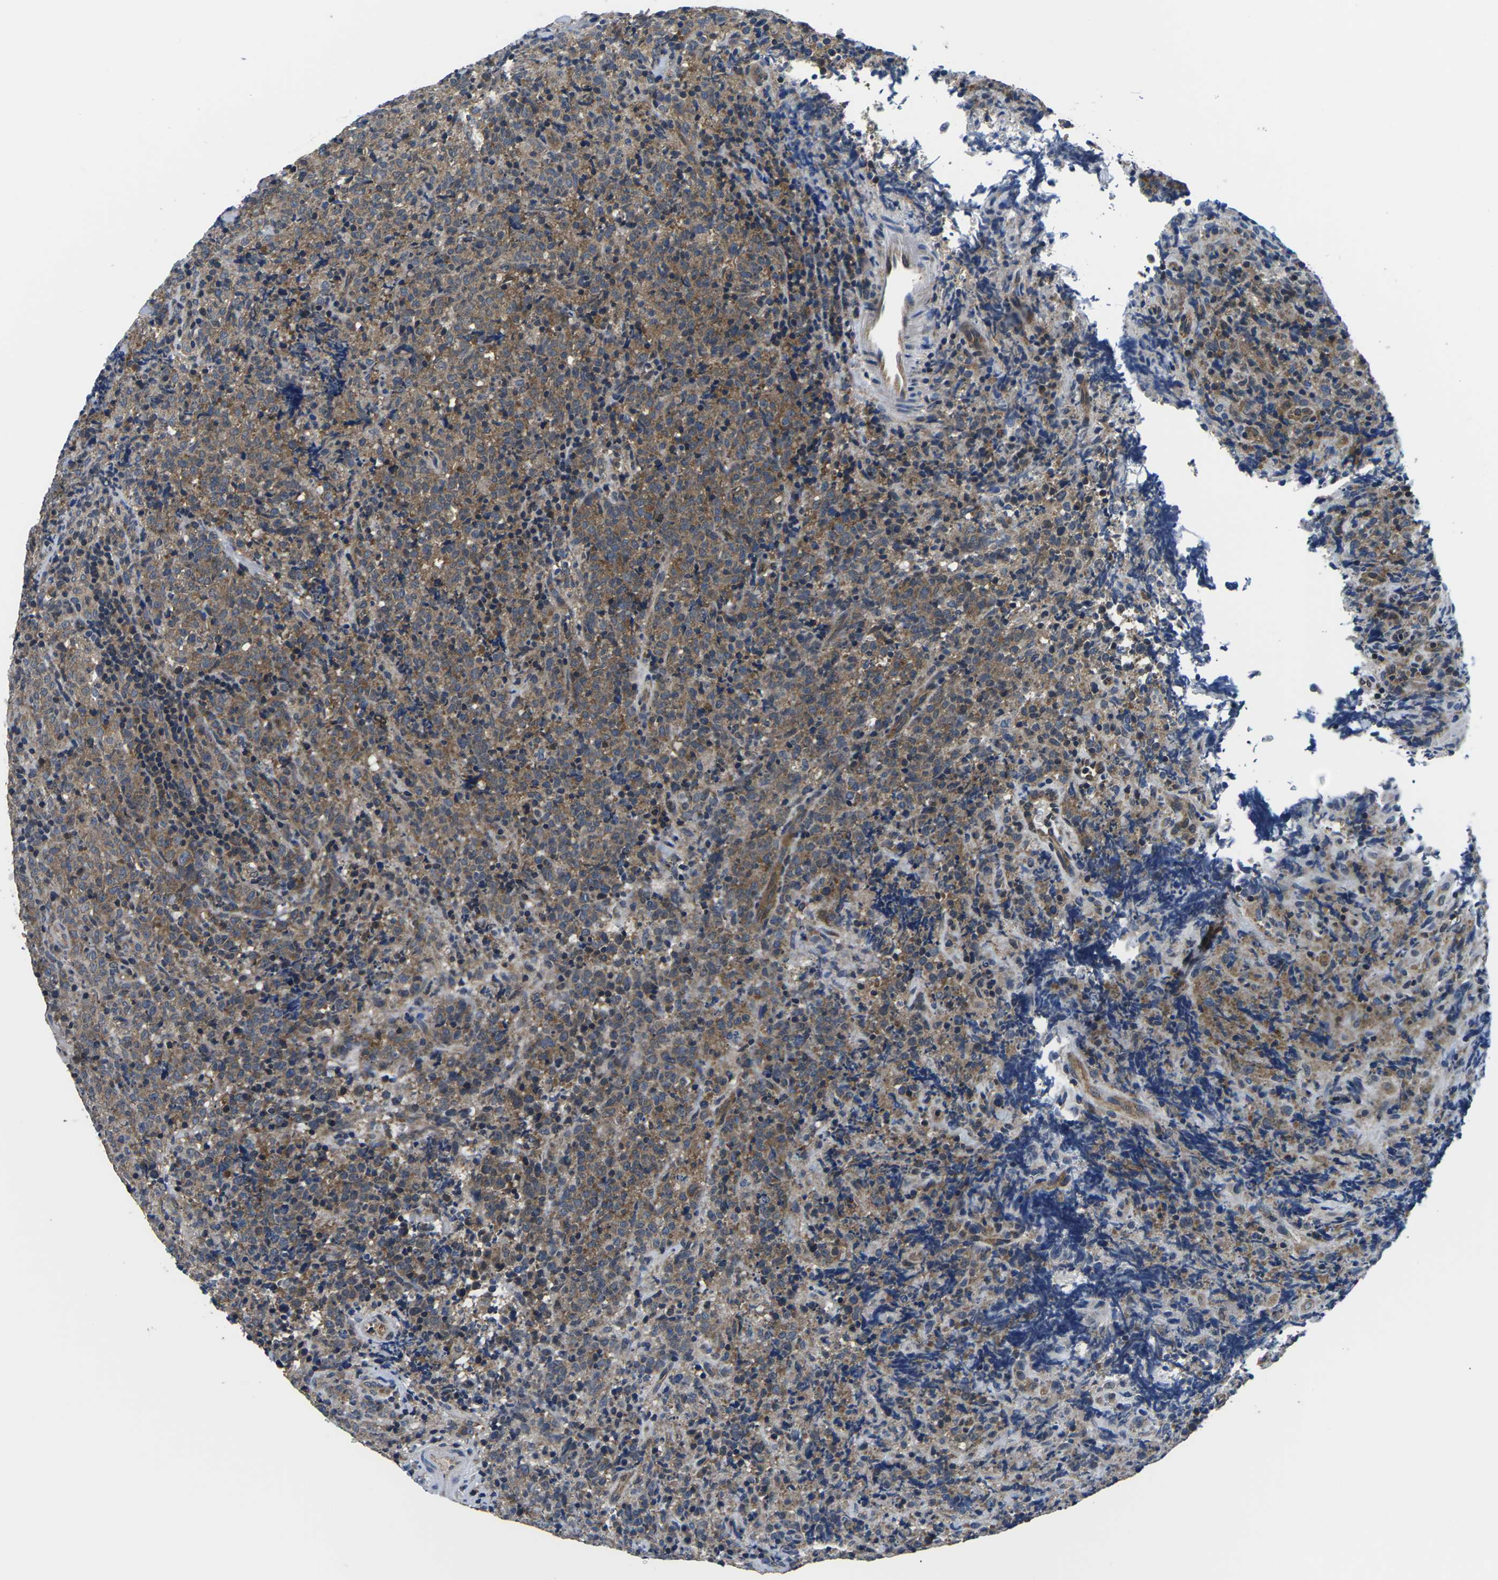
{"staining": {"intensity": "strong", "quantity": ">75%", "location": "cytoplasmic/membranous"}, "tissue": "lymphoma", "cell_type": "Tumor cells", "image_type": "cancer", "snomed": [{"axis": "morphology", "description": "Malignant lymphoma, non-Hodgkin's type, High grade"}, {"axis": "topography", "description": "Tonsil"}], "caption": "This image exhibits lymphoma stained with IHC to label a protein in brown. The cytoplasmic/membranous of tumor cells show strong positivity for the protein. Nuclei are counter-stained blue.", "gene": "GSK3B", "patient": {"sex": "female", "age": 36}}